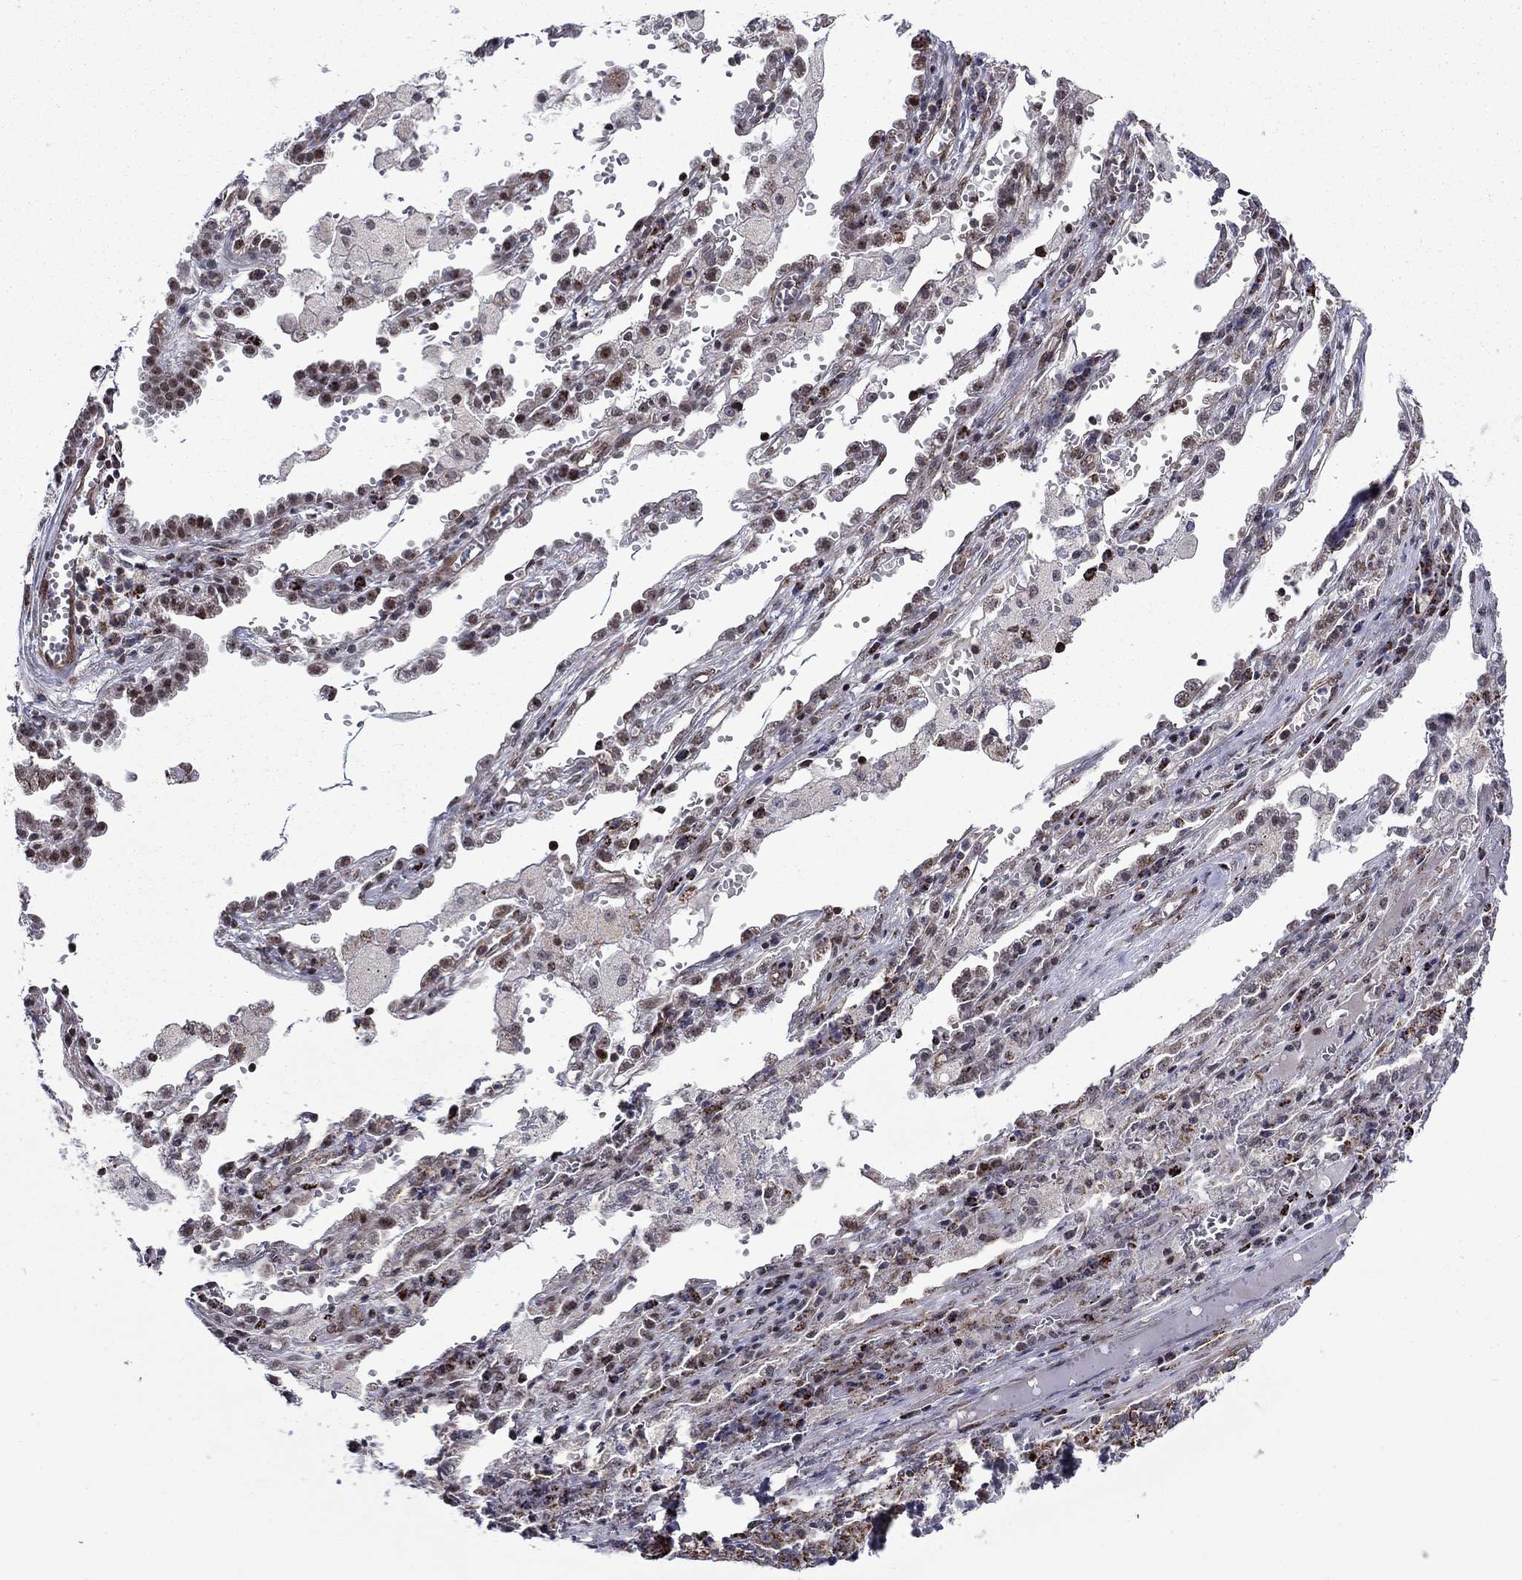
{"staining": {"intensity": "moderate", "quantity": "<25%", "location": "cytoplasmic/membranous,nuclear"}, "tissue": "lung cancer", "cell_type": "Tumor cells", "image_type": "cancer", "snomed": [{"axis": "morphology", "description": "Adenocarcinoma, NOS"}, {"axis": "topography", "description": "Lung"}], "caption": "Protein staining exhibits moderate cytoplasmic/membranous and nuclear positivity in approximately <25% of tumor cells in lung cancer.", "gene": "SURF2", "patient": {"sex": "male", "age": 57}}